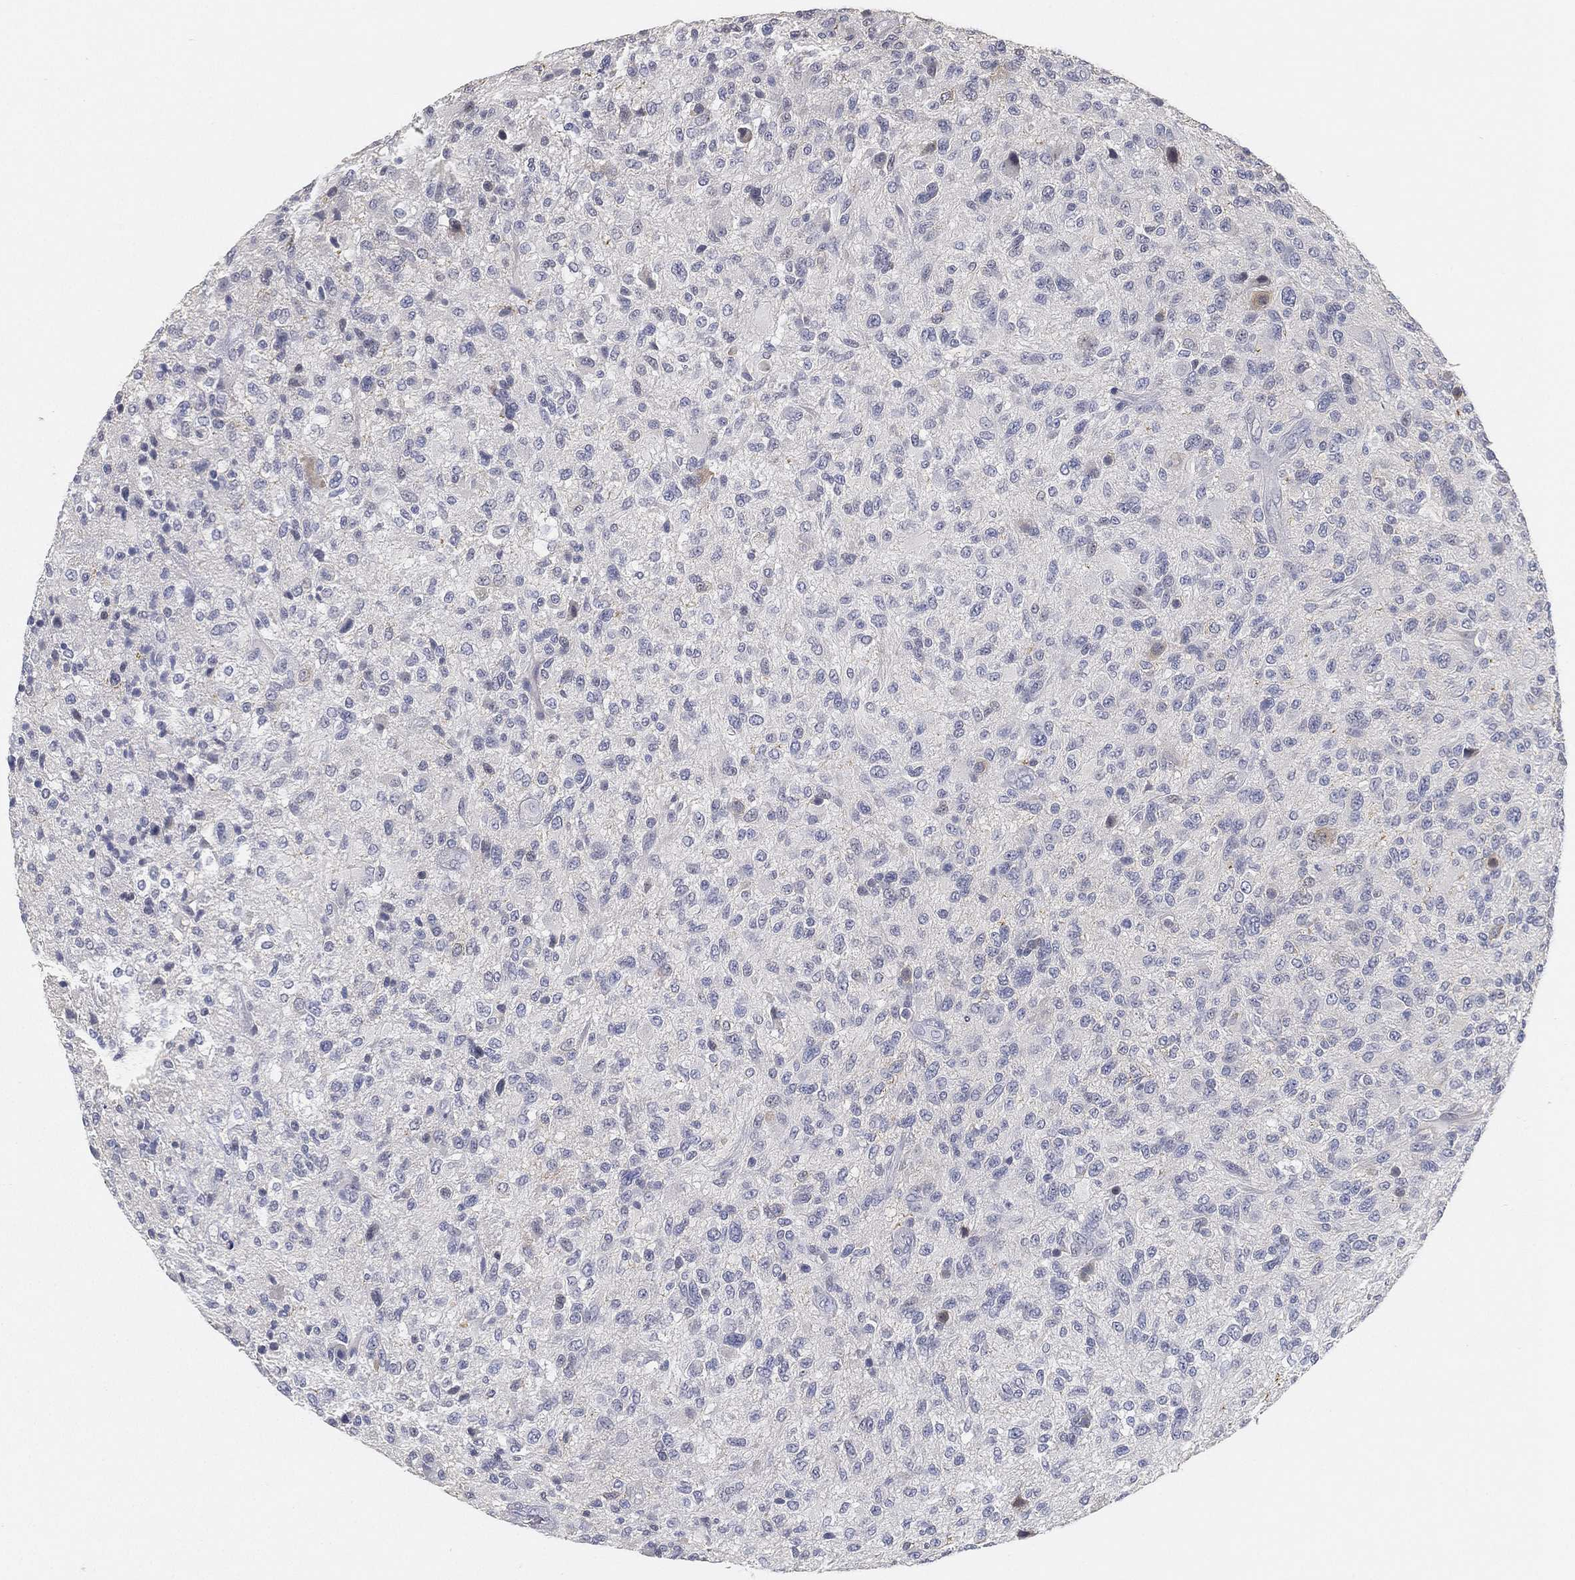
{"staining": {"intensity": "negative", "quantity": "none", "location": "none"}, "tissue": "glioma", "cell_type": "Tumor cells", "image_type": "cancer", "snomed": [{"axis": "morphology", "description": "Glioma, malignant, High grade"}, {"axis": "topography", "description": "Brain"}], "caption": "High power microscopy photomicrograph of an immunohistochemistry micrograph of malignant glioma (high-grade), revealing no significant positivity in tumor cells. (Immunohistochemistry, brightfield microscopy, high magnification).", "gene": "GPR61", "patient": {"sex": "male", "age": 47}}